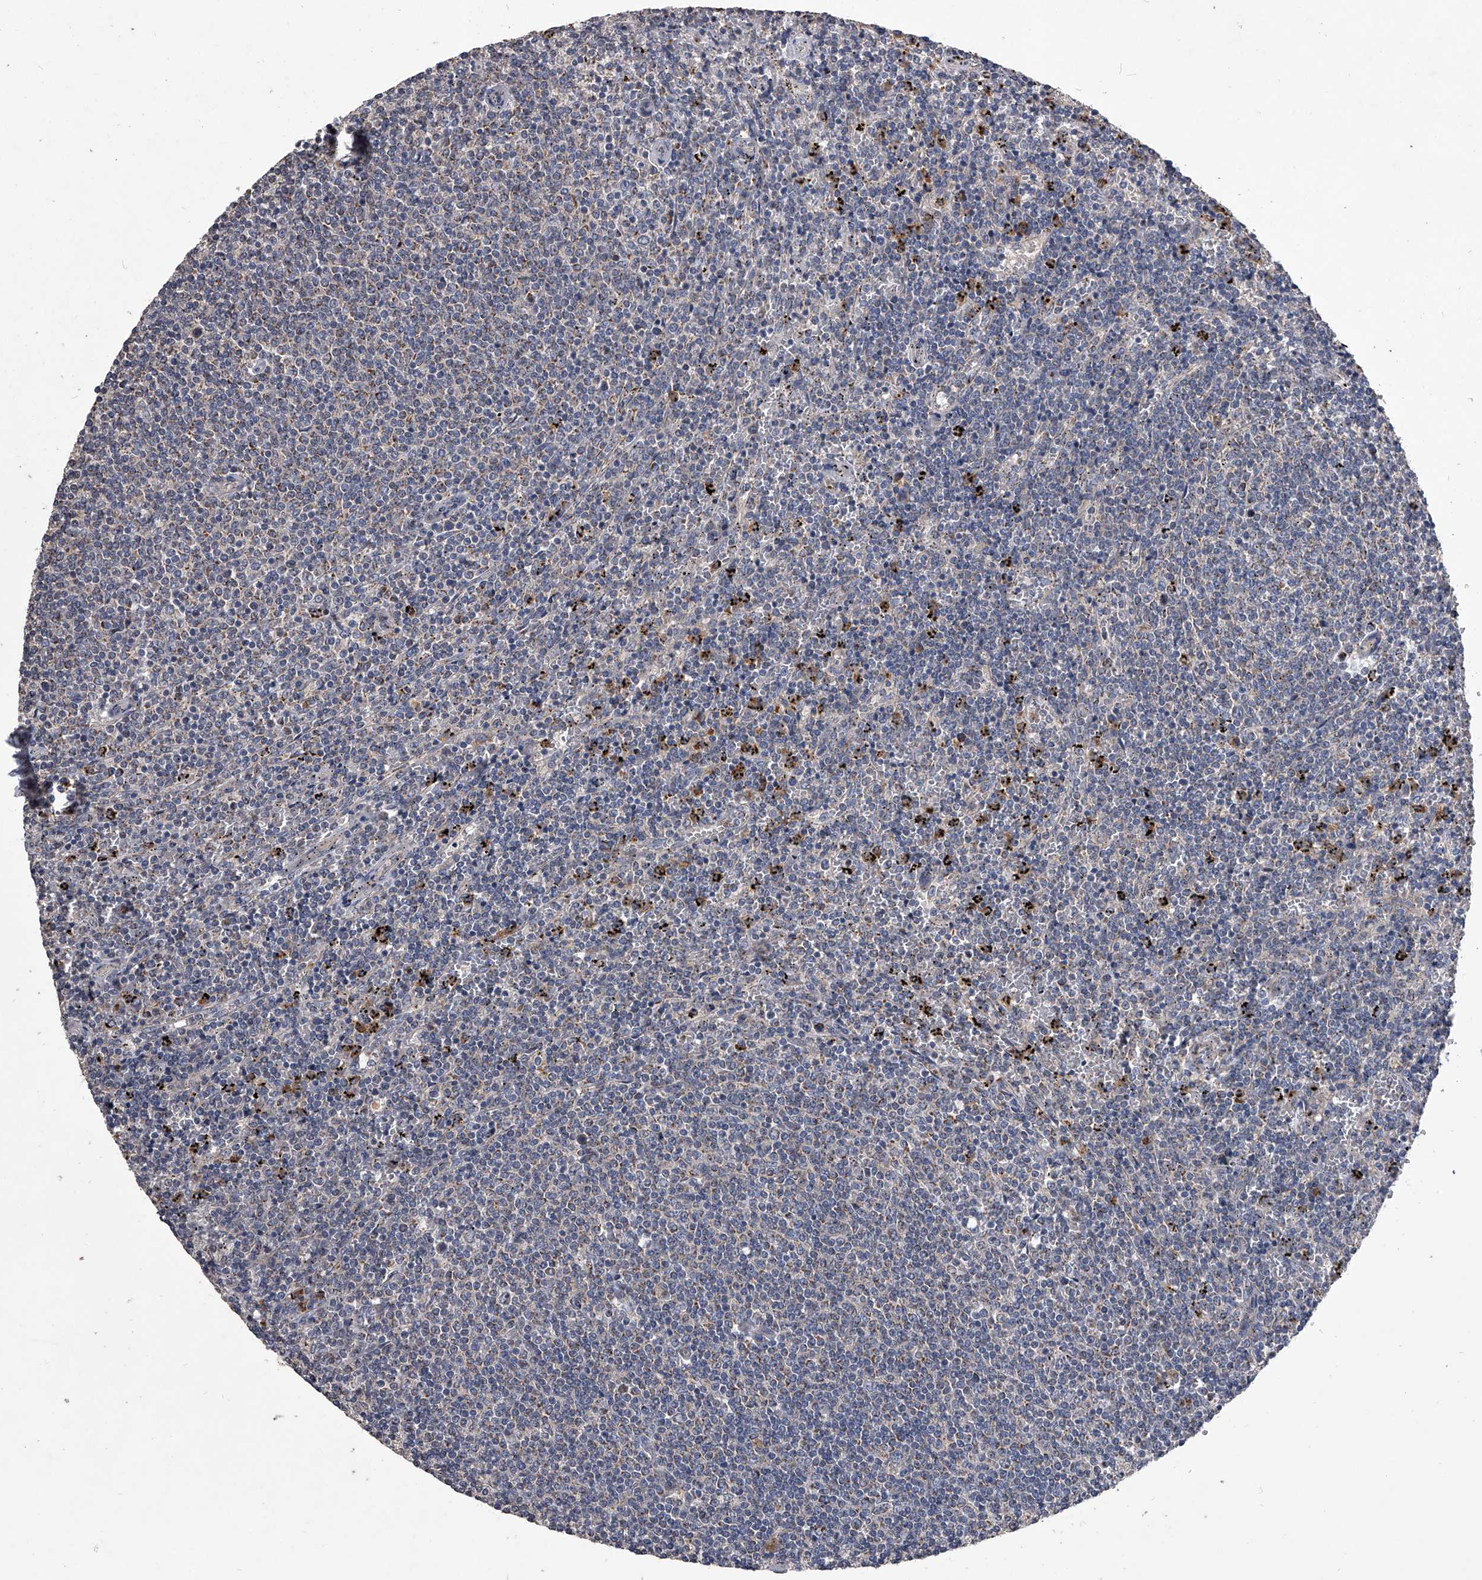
{"staining": {"intensity": "weak", "quantity": "<25%", "location": "cytoplasmic/membranous"}, "tissue": "lymphoma", "cell_type": "Tumor cells", "image_type": "cancer", "snomed": [{"axis": "morphology", "description": "Malignant lymphoma, non-Hodgkin's type, Low grade"}, {"axis": "topography", "description": "Spleen"}], "caption": "The histopathology image shows no staining of tumor cells in lymphoma. The staining was performed using DAB to visualize the protein expression in brown, while the nuclei were stained in blue with hematoxylin (Magnification: 20x).", "gene": "NRP1", "patient": {"sex": "female", "age": 50}}